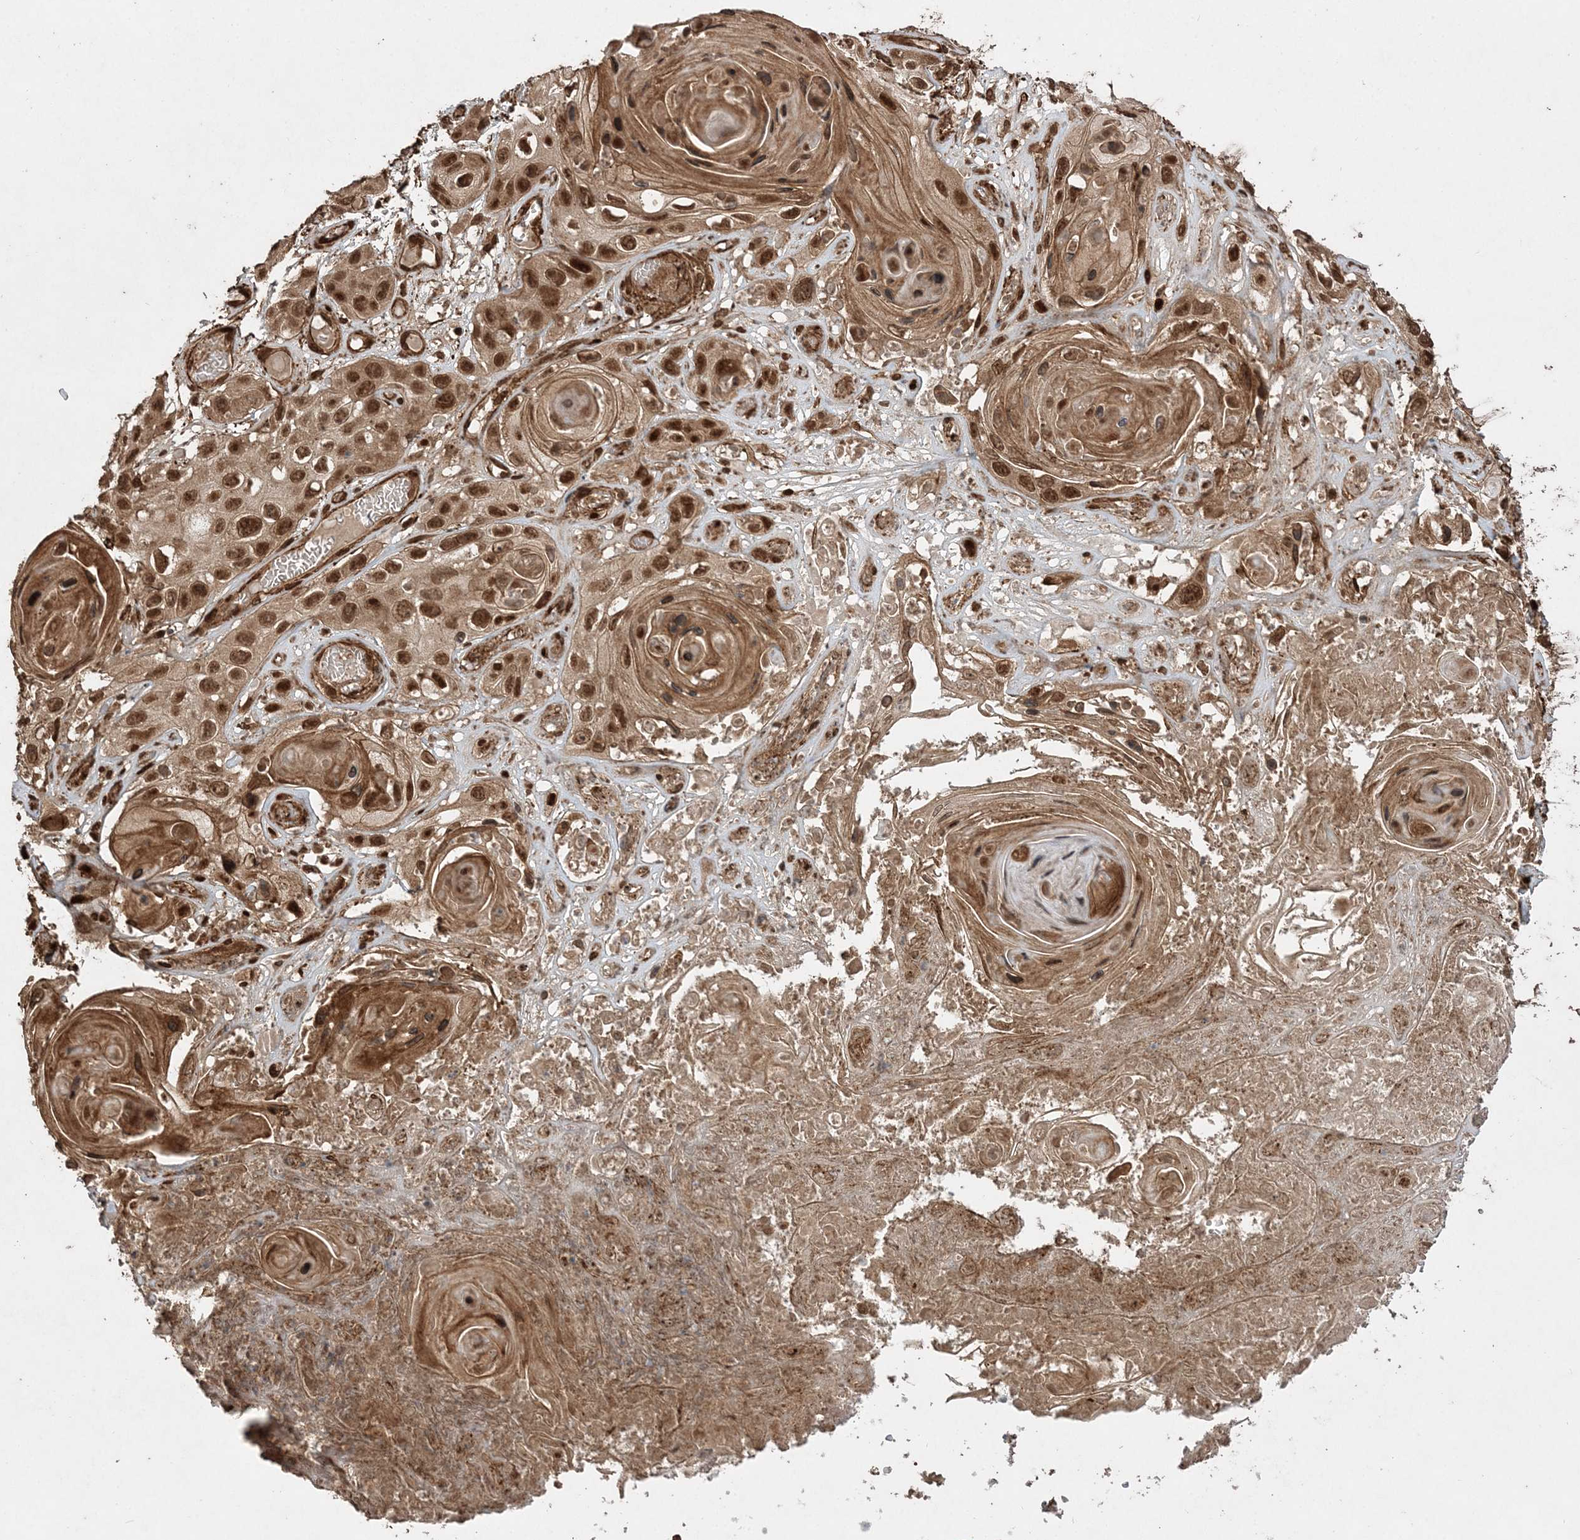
{"staining": {"intensity": "moderate", "quantity": ">75%", "location": "cytoplasmic/membranous,nuclear"}, "tissue": "skin cancer", "cell_type": "Tumor cells", "image_type": "cancer", "snomed": [{"axis": "morphology", "description": "Squamous cell carcinoma, NOS"}, {"axis": "topography", "description": "Skin"}], "caption": "IHC (DAB (3,3'-diaminobenzidine)) staining of skin cancer (squamous cell carcinoma) demonstrates moderate cytoplasmic/membranous and nuclear protein expression in about >75% of tumor cells. The staining was performed using DAB (3,3'-diaminobenzidine) to visualize the protein expression in brown, while the nuclei were stained in blue with hematoxylin (Magnification: 20x).", "gene": "ETAA1", "patient": {"sex": "male", "age": 55}}